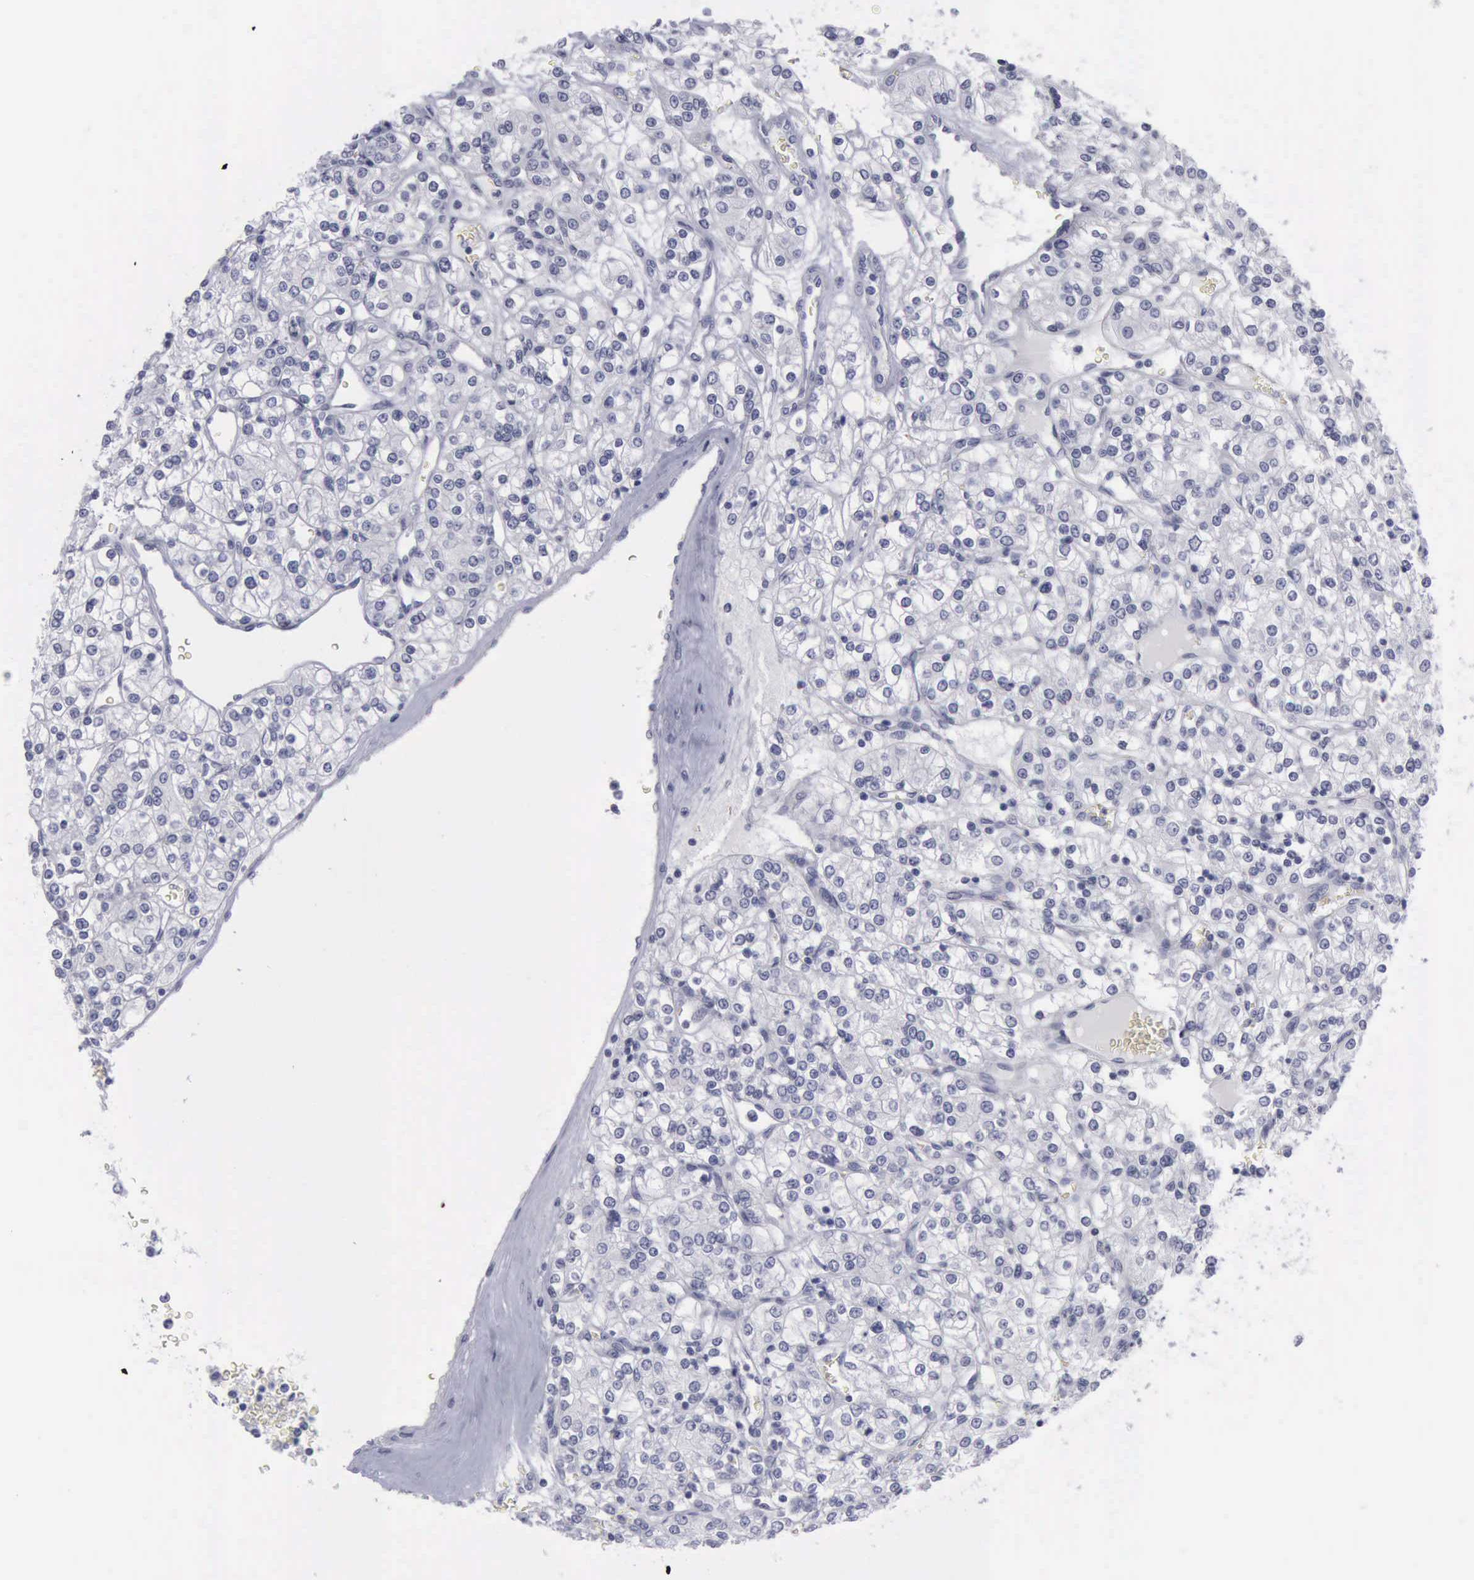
{"staining": {"intensity": "negative", "quantity": "none", "location": "none"}, "tissue": "renal cancer", "cell_type": "Tumor cells", "image_type": "cancer", "snomed": [{"axis": "morphology", "description": "Adenocarcinoma, NOS"}, {"axis": "topography", "description": "Kidney"}], "caption": "Immunohistochemistry (IHC) of human adenocarcinoma (renal) displays no expression in tumor cells.", "gene": "KRT13", "patient": {"sex": "female", "age": 62}}